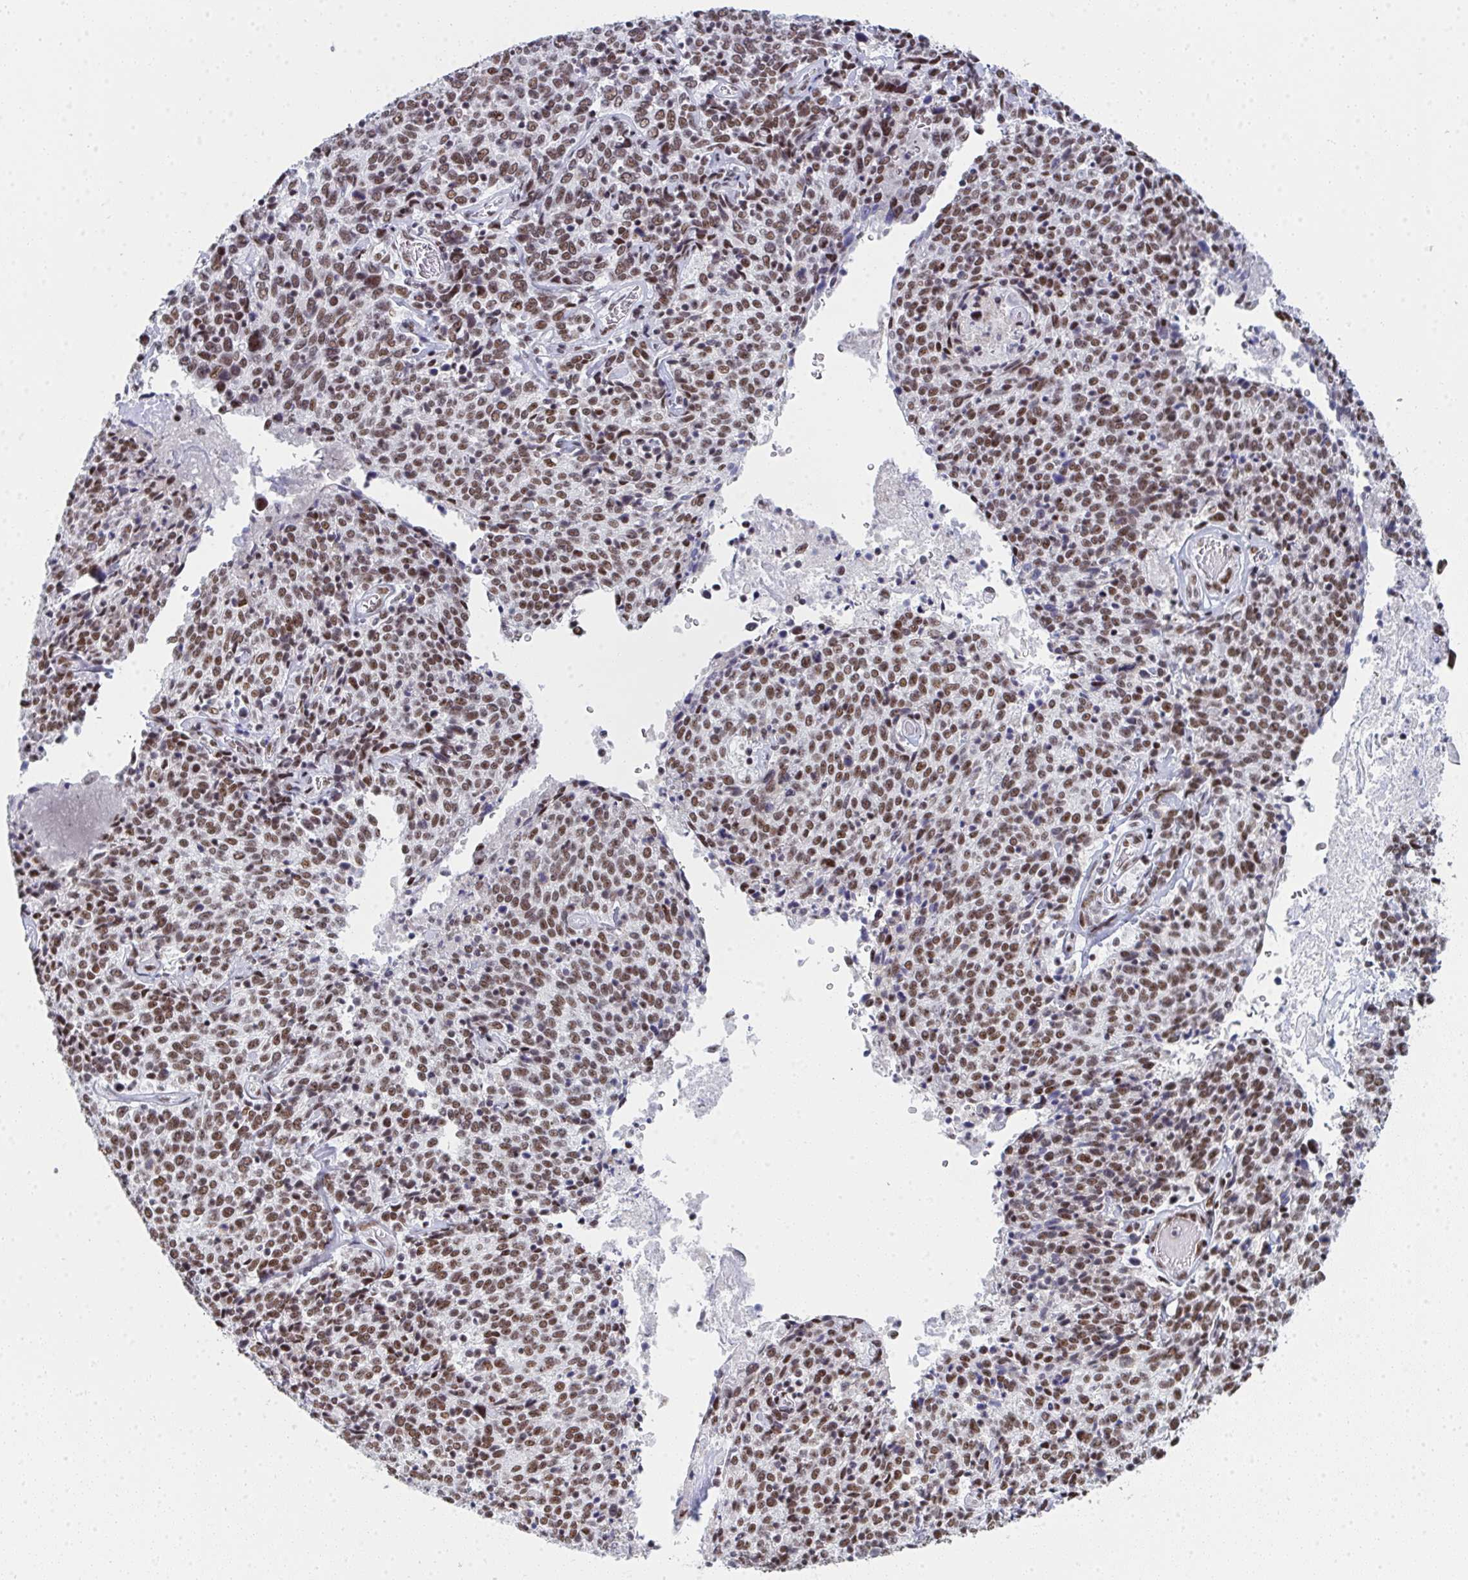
{"staining": {"intensity": "moderate", "quantity": ">75%", "location": "nuclear"}, "tissue": "cervical cancer", "cell_type": "Tumor cells", "image_type": "cancer", "snomed": [{"axis": "morphology", "description": "Squamous cell carcinoma, NOS"}, {"axis": "topography", "description": "Cervix"}], "caption": "The photomicrograph shows a brown stain indicating the presence of a protein in the nuclear of tumor cells in cervical squamous cell carcinoma.", "gene": "SNRNP70", "patient": {"sex": "female", "age": 46}}